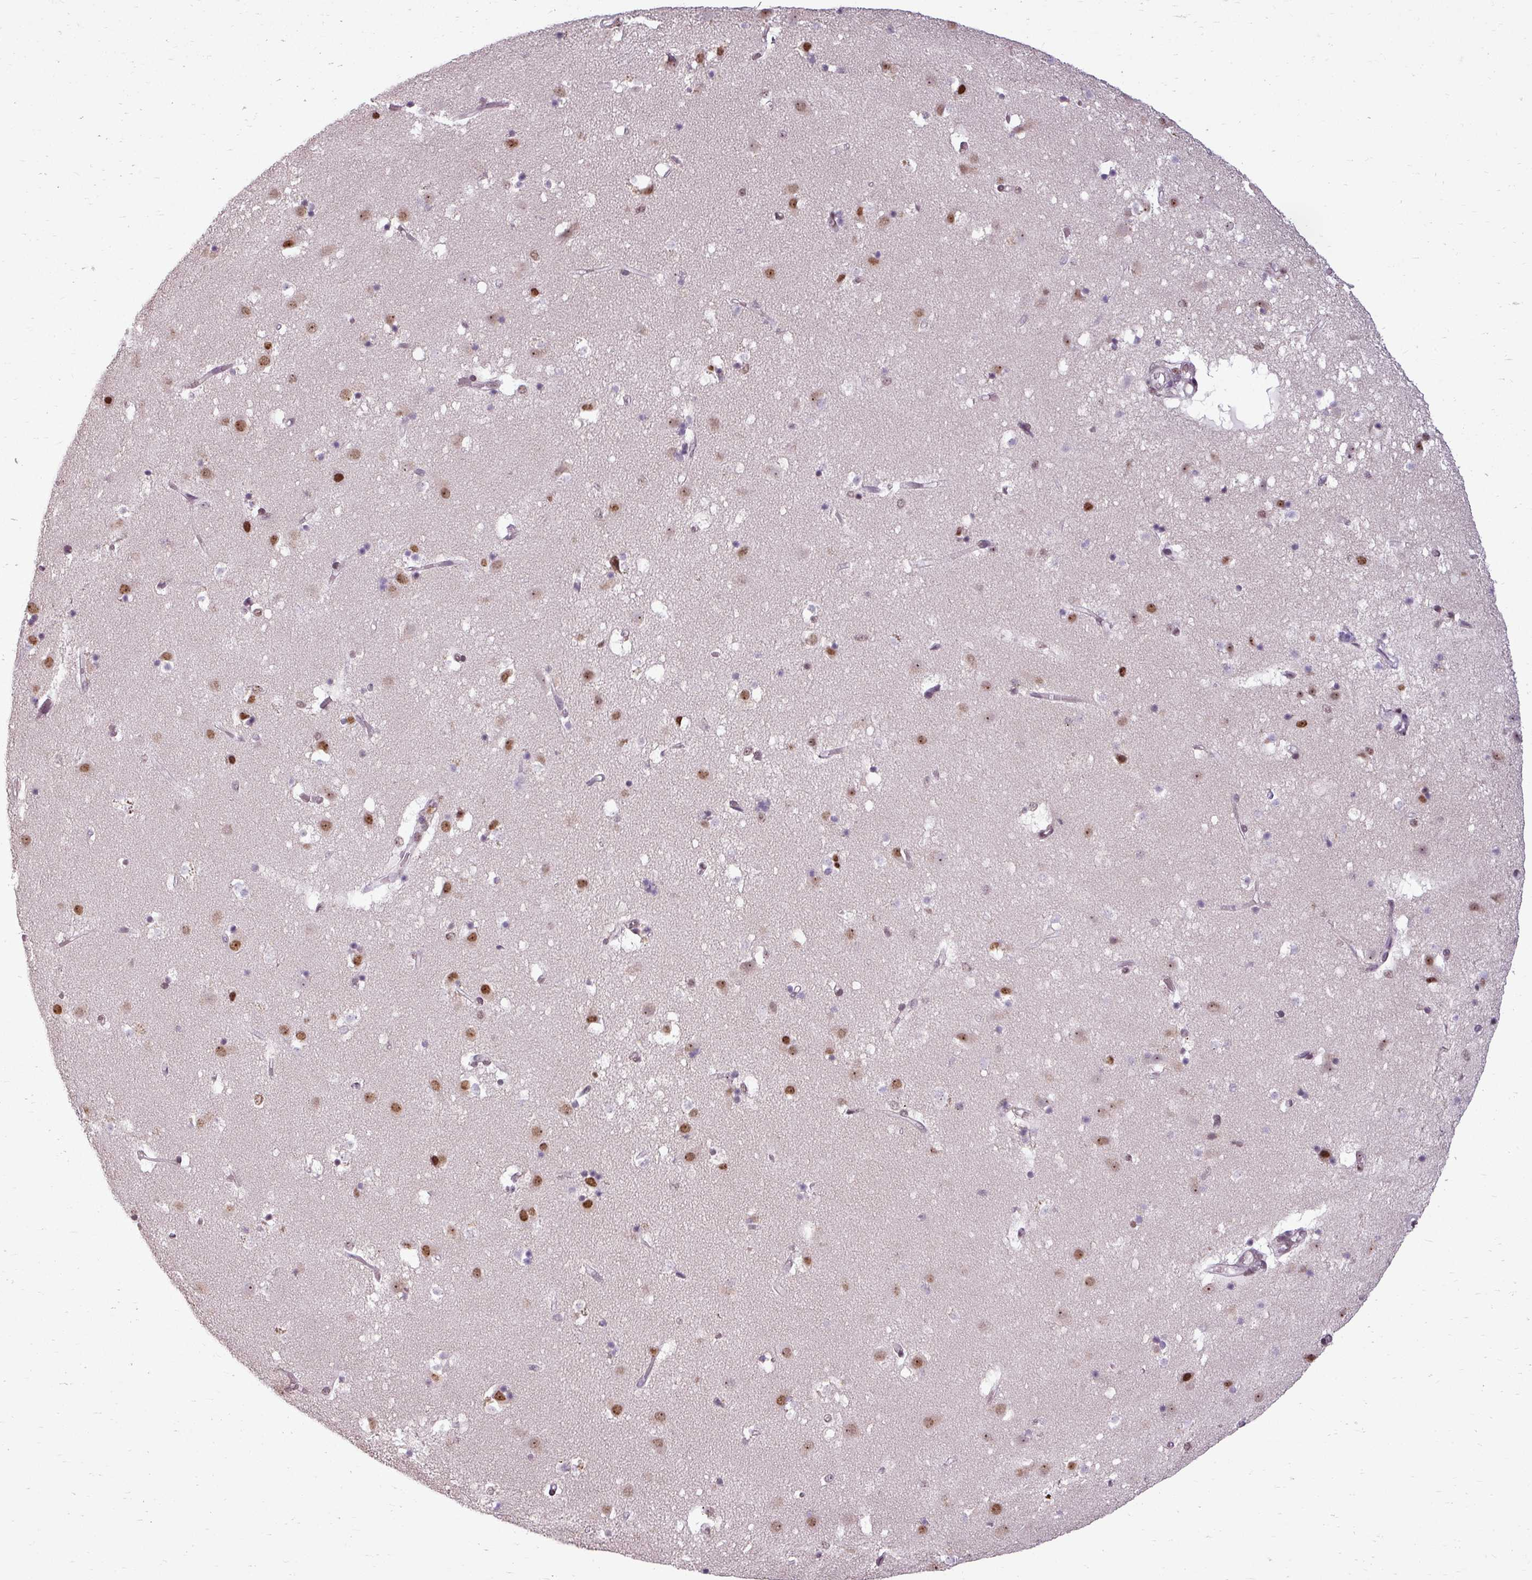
{"staining": {"intensity": "moderate", "quantity": "25%-75%", "location": "nuclear"}, "tissue": "caudate", "cell_type": "Glial cells", "image_type": "normal", "snomed": [{"axis": "morphology", "description": "Normal tissue, NOS"}, {"axis": "topography", "description": "Lateral ventricle wall"}], "caption": "Immunohistochemistry (DAB (3,3'-diaminobenzidine)) staining of benign human caudate shows moderate nuclear protein staining in approximately 25%-75% of glial cells.", "gene": "BCAS3", "patient": {"sex": "male", "age": 58}}